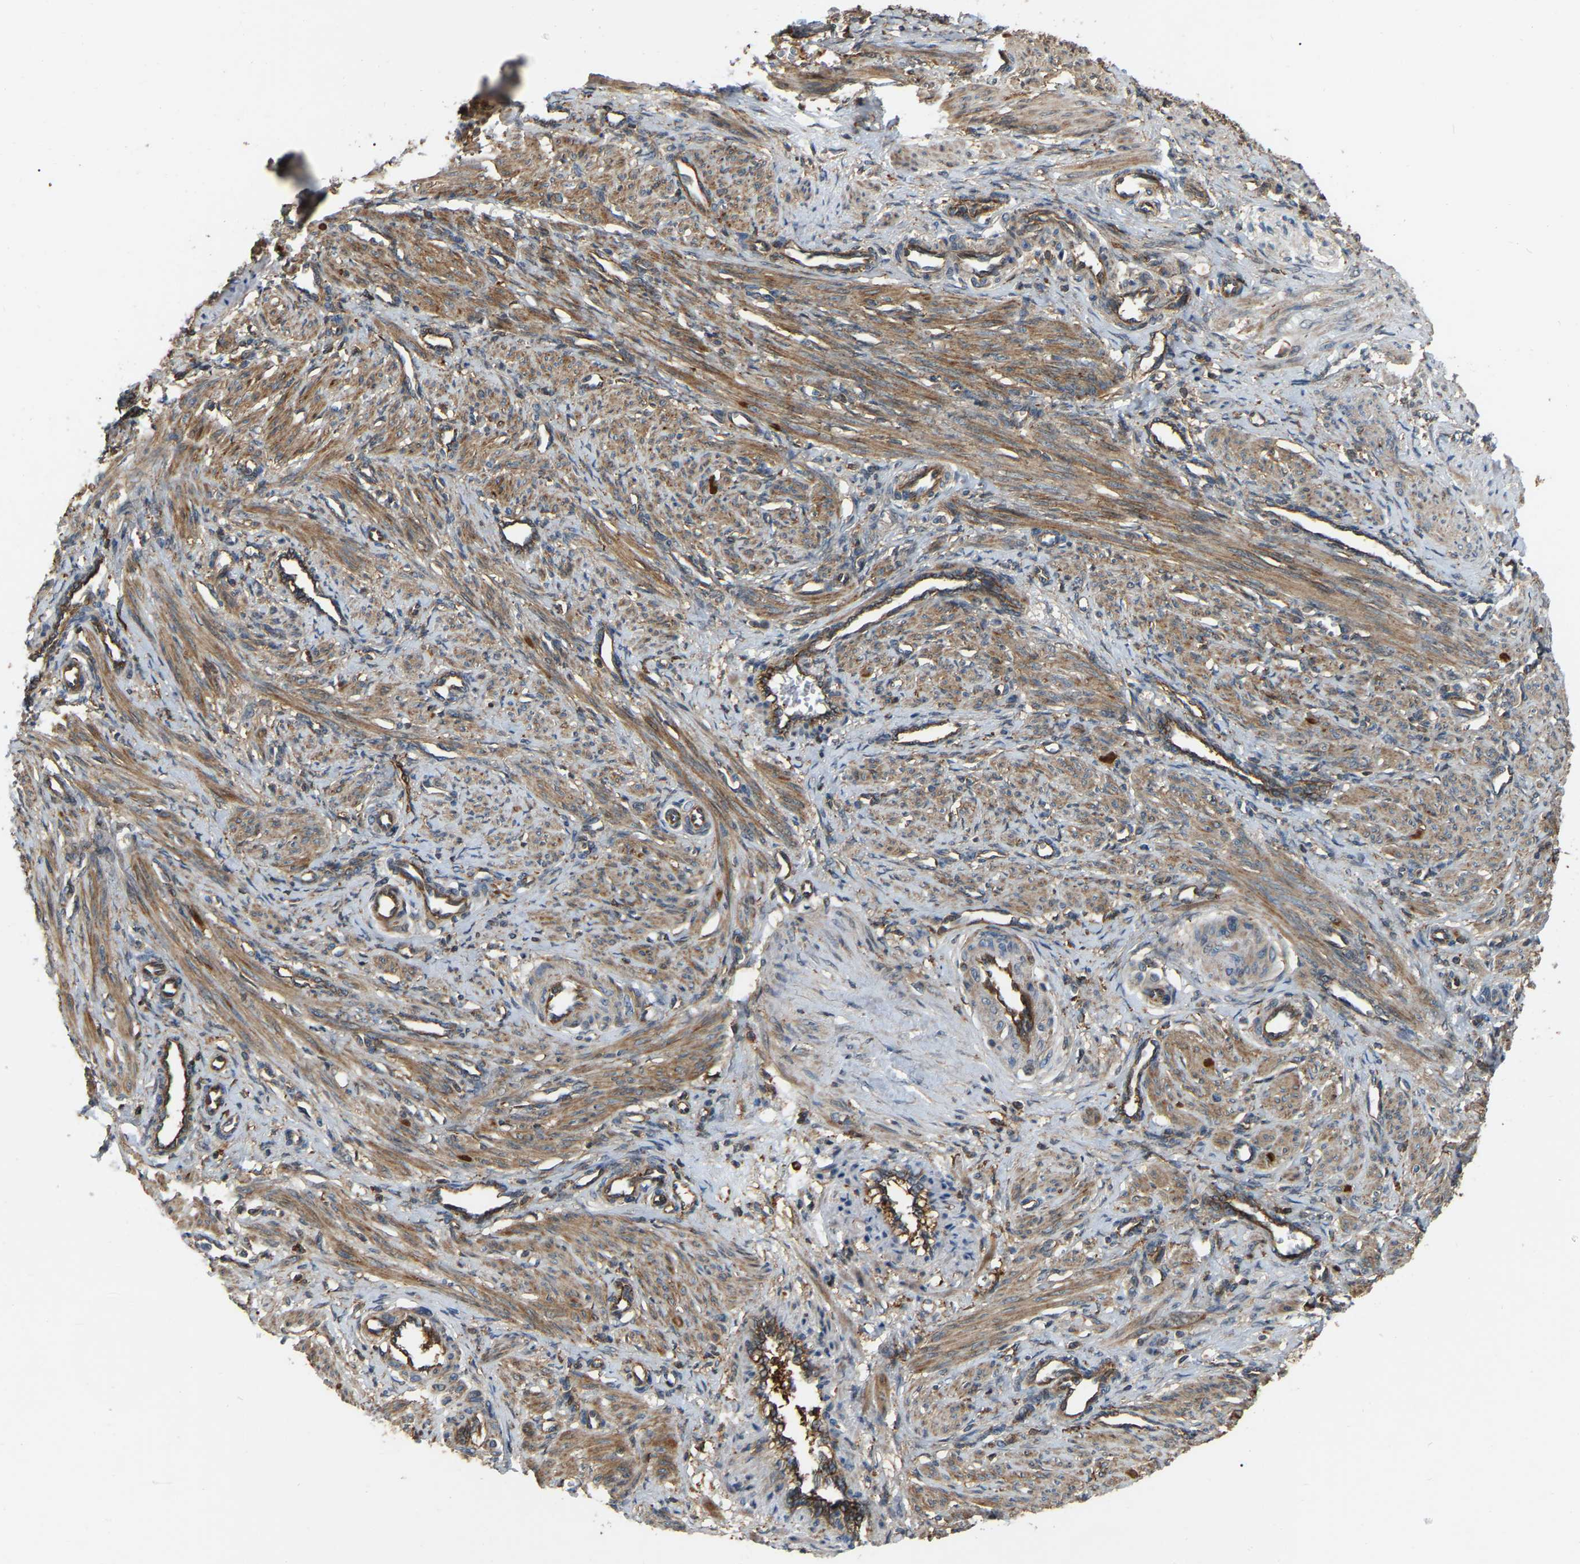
{"staining": {"intensity": "moderate", "quantity": ">75%", "location": "cytoplasmic/membranous"}, "tissue": "smooth muscle", "cell_type": "Smooth muscle cells", "image_type": "normal", "snomed": [{"axis": "morphology", "description": "Normal tissue, NOS"}, {"axis": "topography", "description": "Endometrium"}], "caption": "Immunohistochemistry (IHC) (DAB (3,3'-diaminobenzidine)) staining of normal smooth muscle shows moderate cytoplasmic/membranous protein staining in approximately >75% of smooth muscle cells. The protein is shown in brown color, while the nuclei are stained blue.", "gene": "SAMD9L", "patient": {"sex": "female", "age": 33}}